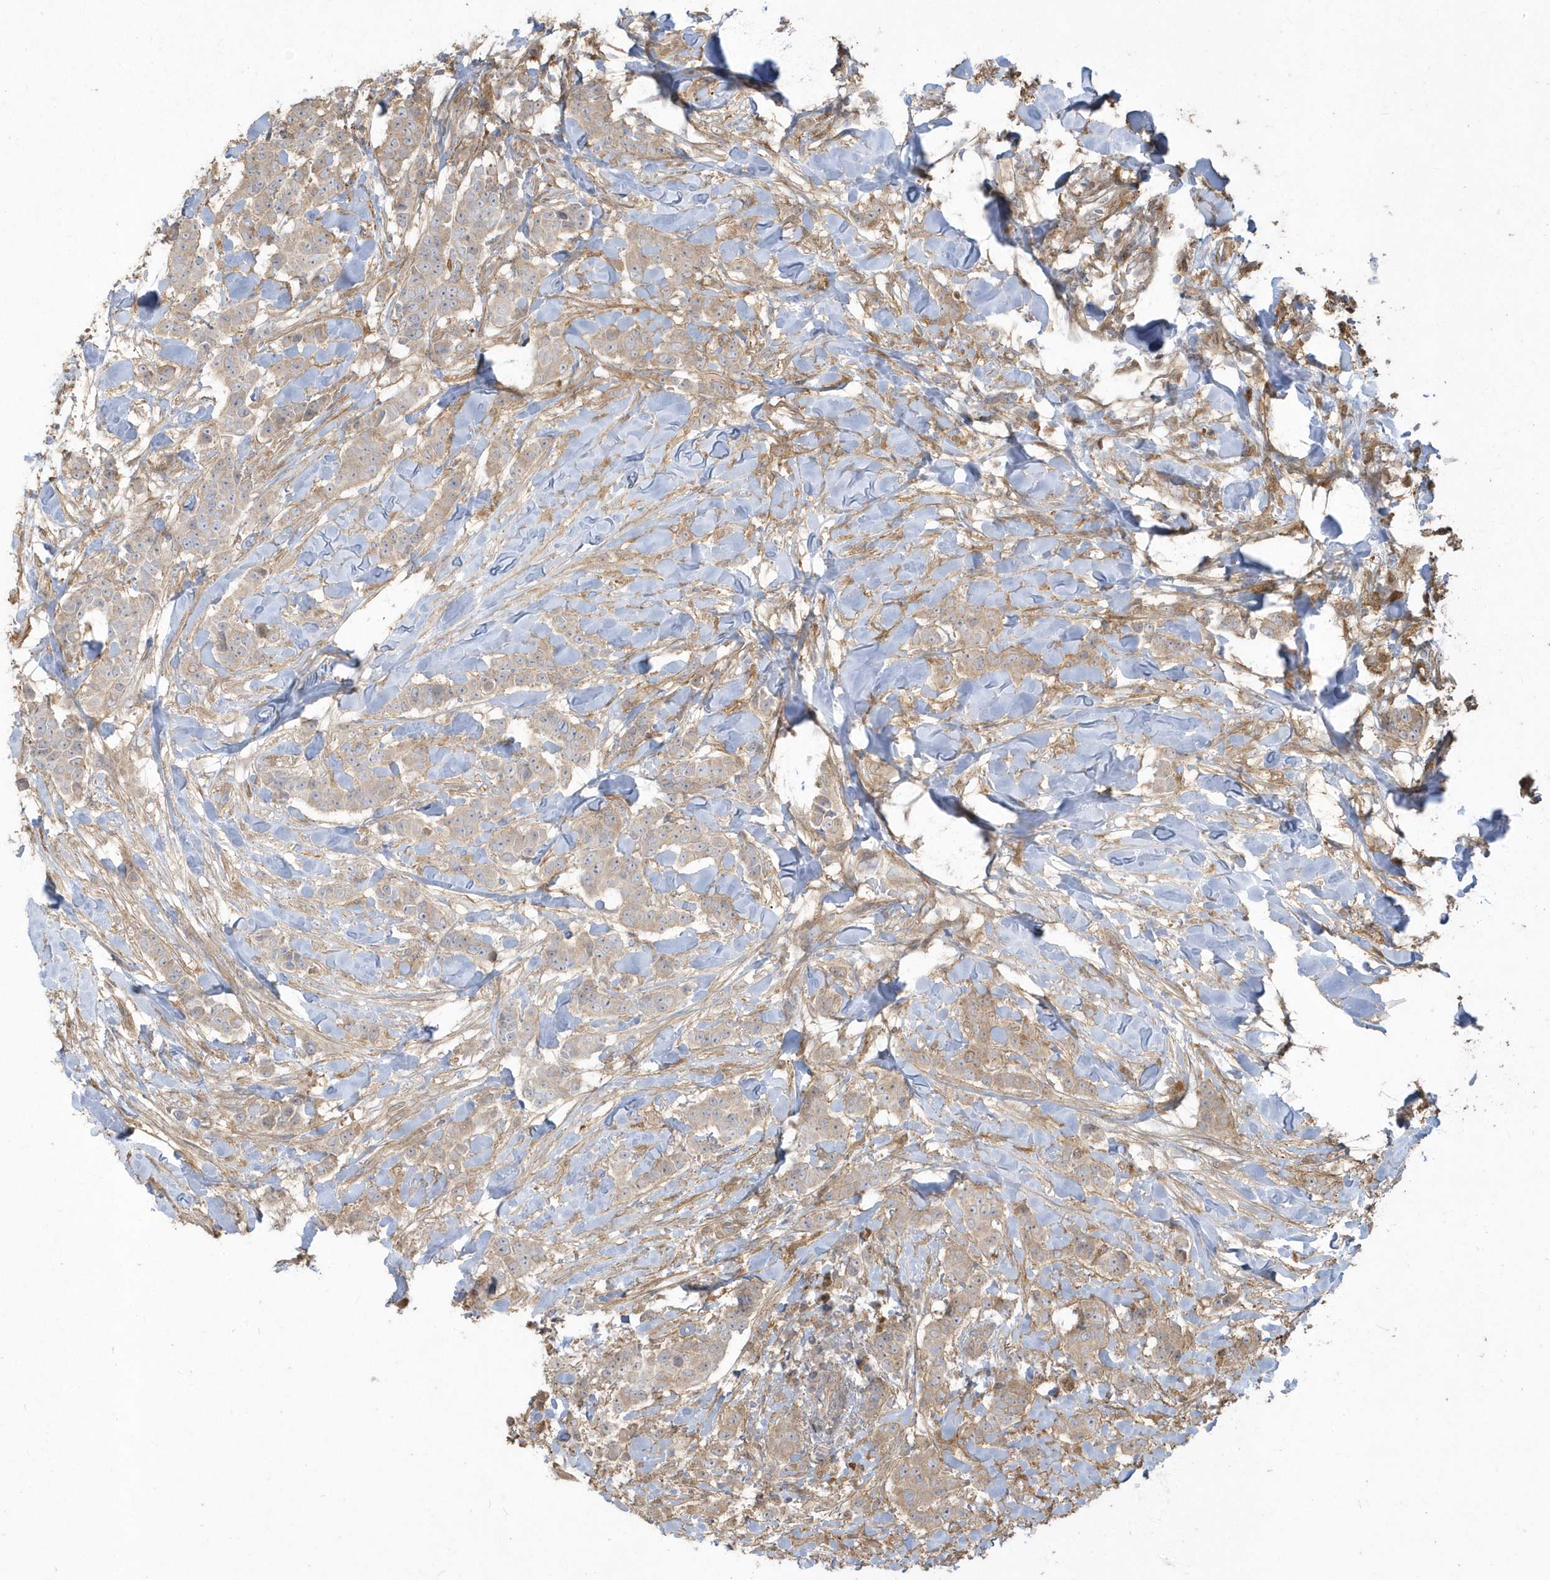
{"staining": {"intensity": "weak", "quantity": "<25%", "location": "cytoplasmic/membranous"}, "tissue": "breast cancer", "cell_type": "Tumor cells", "image_type": "cancer", "snomed": [{"axis": "morphology", "description": "Duct carcinoma"}, {"axis": "topography", "description": "Breast"}], "caption": "Immunohistochemistry (IHC) of breast infiltrating ductal carcinoma demonstrates no staining in tumor cells. The staining is performed using DAB brown chromogen with nuclei counter-stained in using hematoxylin.", "gene": "HNMT", "patient": {"sex": "female", "age": 40}}